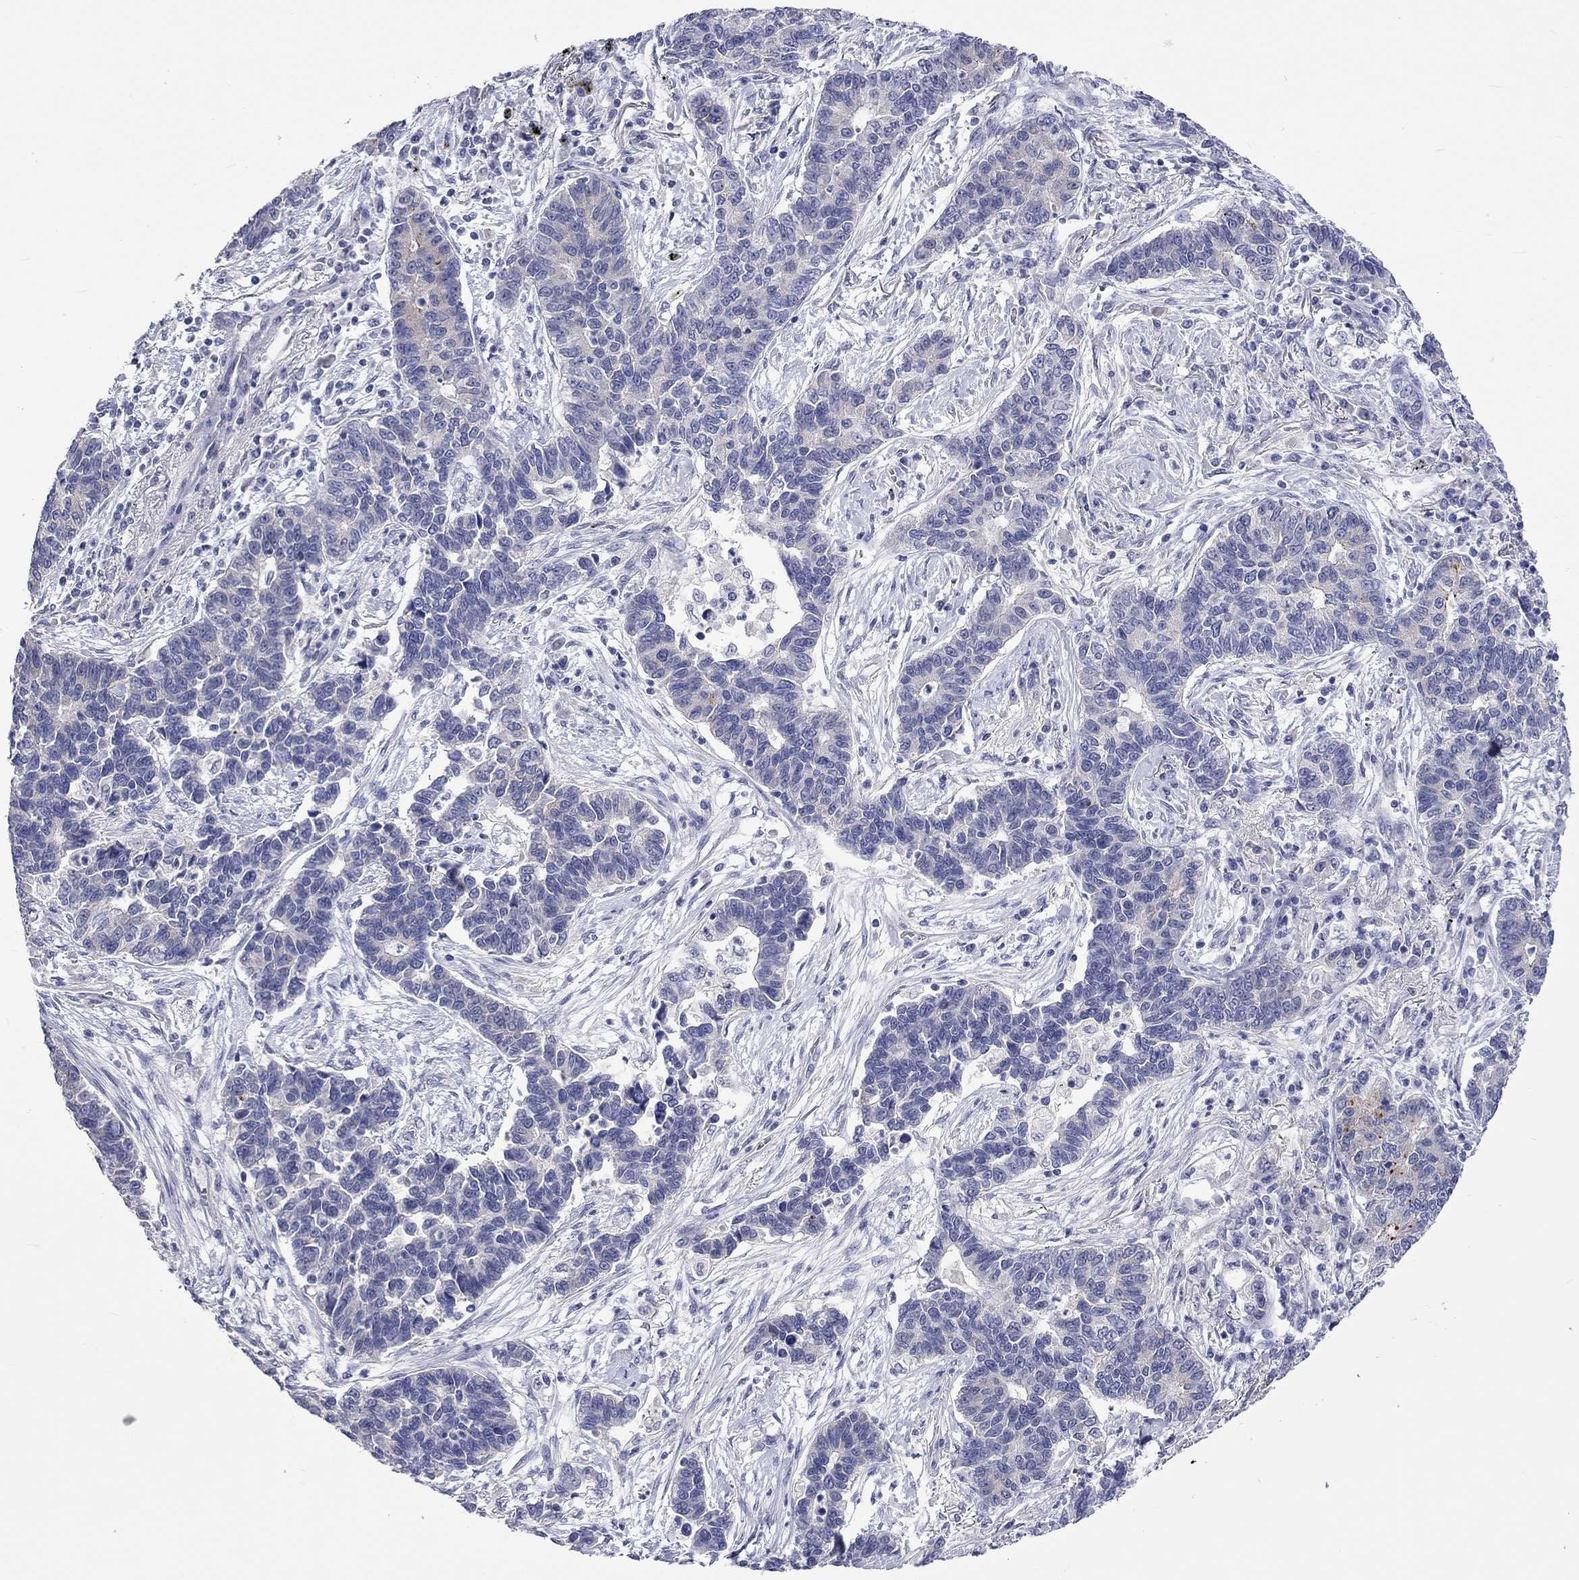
{"staining": {"intensity": "negative", "quantity": "none", "location": "none"}, "tissue": "lung cancer", "cell_type": "Tumor cells", "image_type": "cancer", "snomed": [{"axis": "morphology", "description": "Adenocarcinoma, NOS"}, {"axis": "topography", "description": "Lung"}], "caption": "Protein analysis of lung adenocarcinoma shows no significant expression in tumor cells.", "gene": "CERS1", "patient": {"sex": "female", "age": 57}}